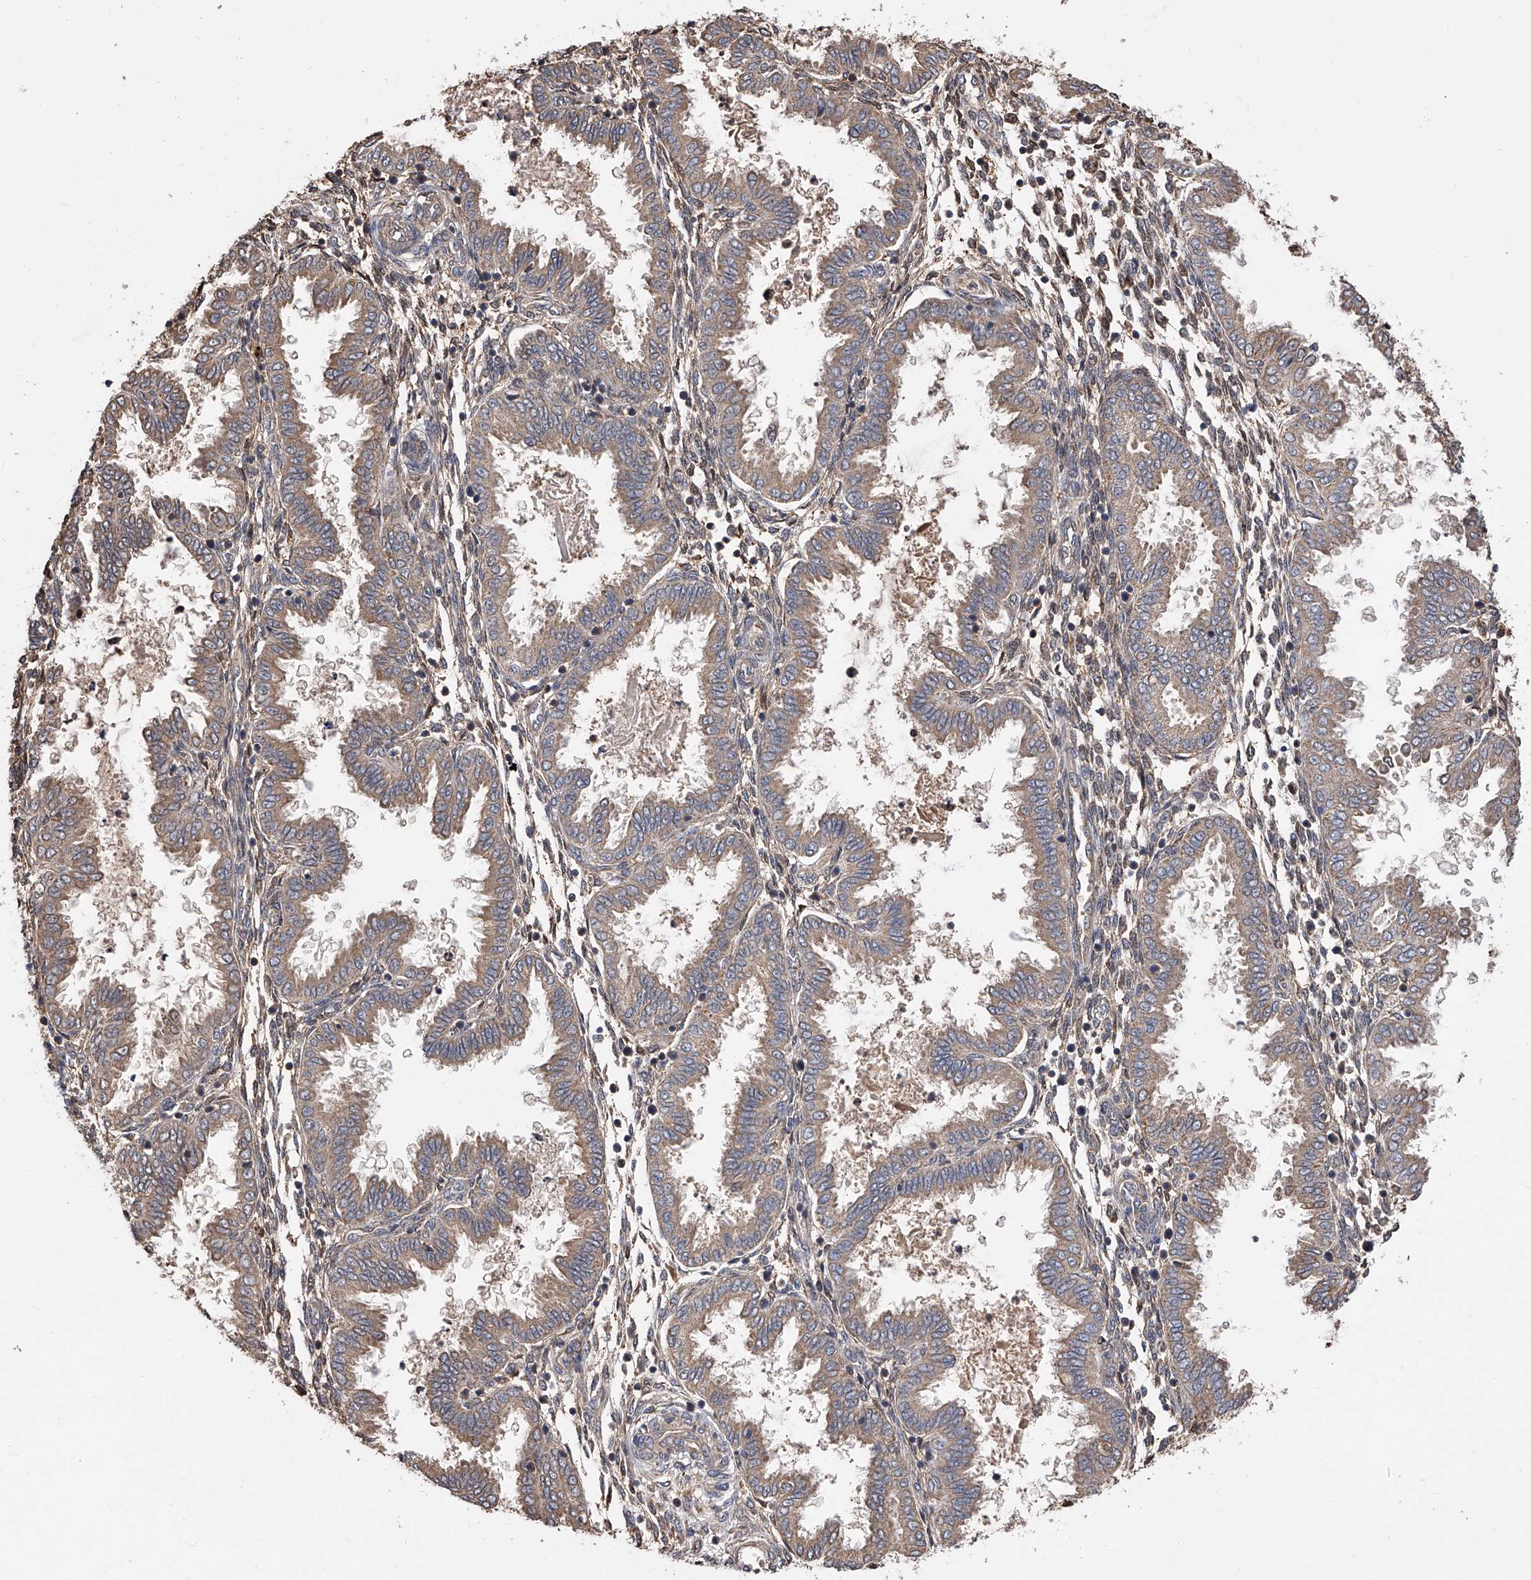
{"staining": {"intensity": "weak", "quantity": "25%-75%", "location": "cytoplasmic/membranous"}, "tissue": "endometrium", "cell_type": "Cells in endometrial stroma", "image_type": "normal", "snomed": [{"axis": "morphology", "description": "Normal tissue, NOS"}, {"axis": "topography", "description": "Endometrium"}], "caption": "Endometrium stained with a protein marker exhibits weak staining in cells in endometrial stroma.", "gene": "GMDS", "patient": {"sex": "female", "age": 33}}